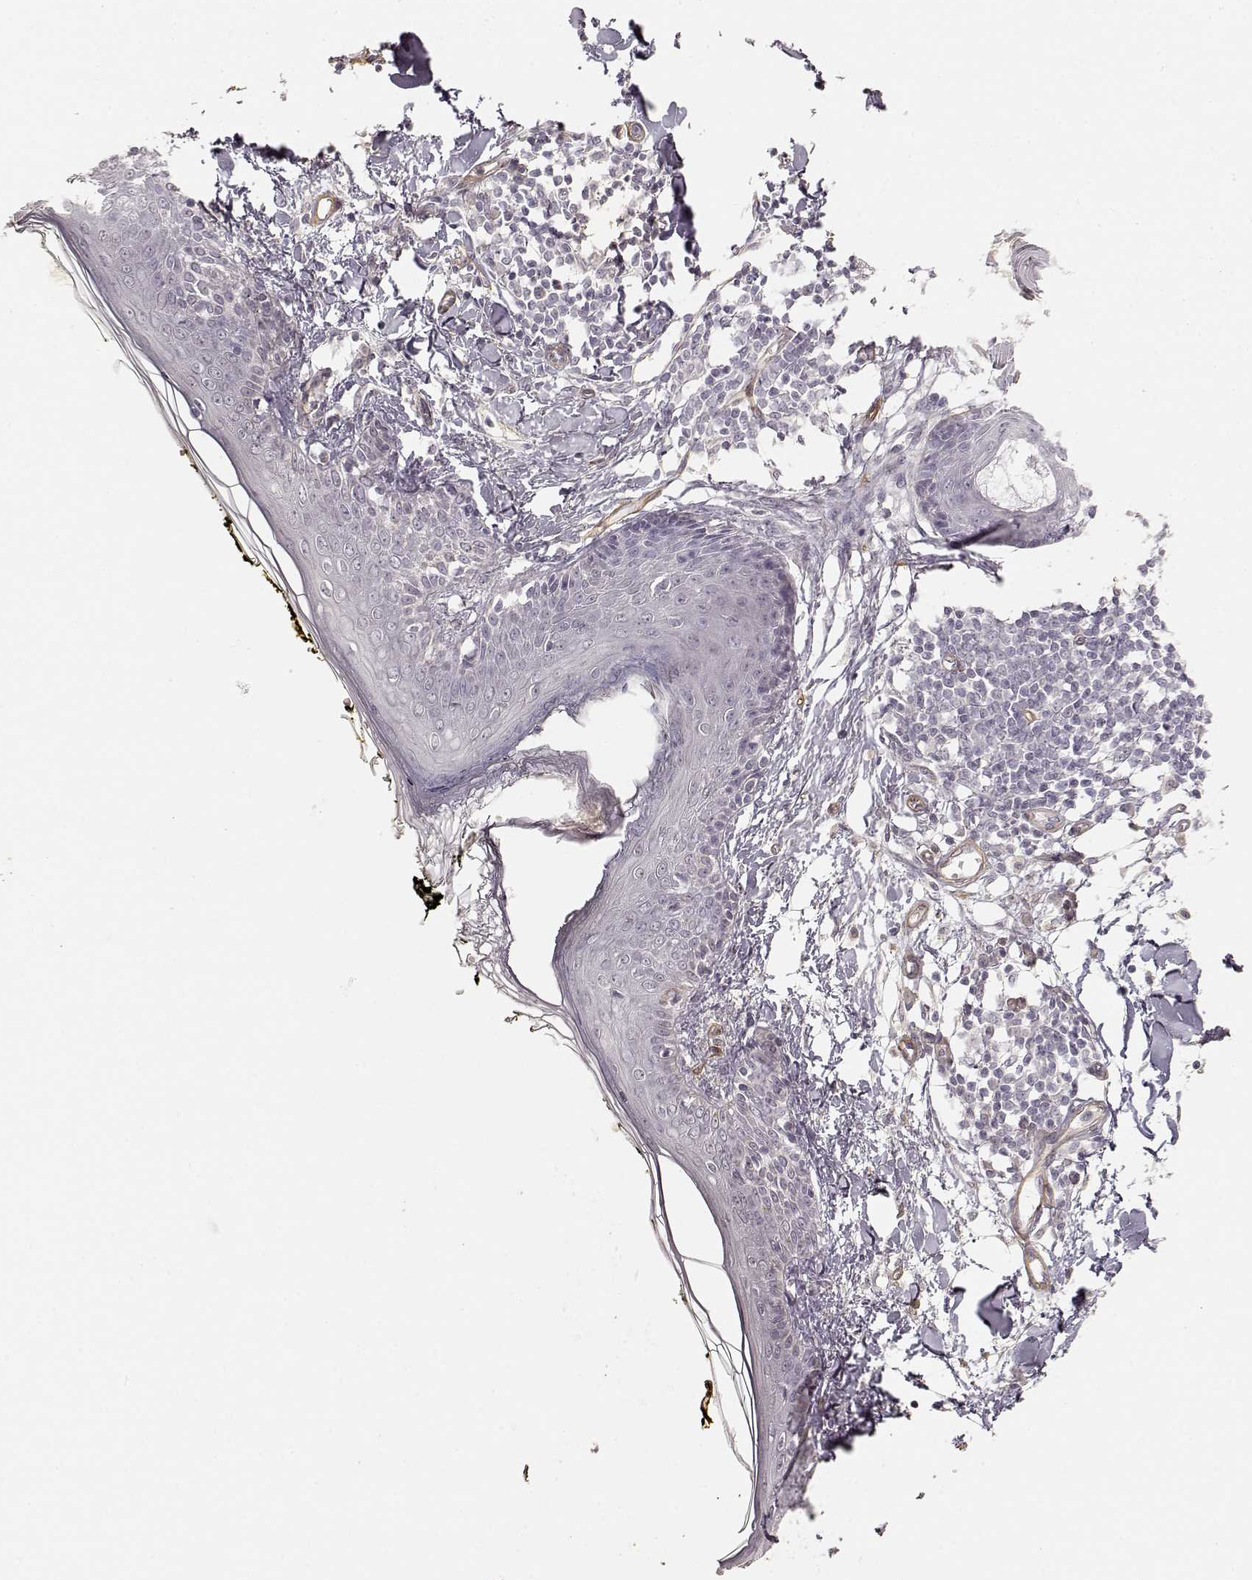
{"staining": {"intensity": "negative", "quantity": "none", "location": "none"}, "tissue": "skin", "cell_type": "Fibroblasts", "image_type": "normal", "snomed": [{"axis": "morphology", "description": "Normal tissue, NOS"}, {"axis": "topography", "description": "Skin"}], "caption": "The histopathology image demonstrates no significant positivity in fibroblasts of skin.", "gene": "LAMA4", "patient": {"sex": "male", "age": 76}}